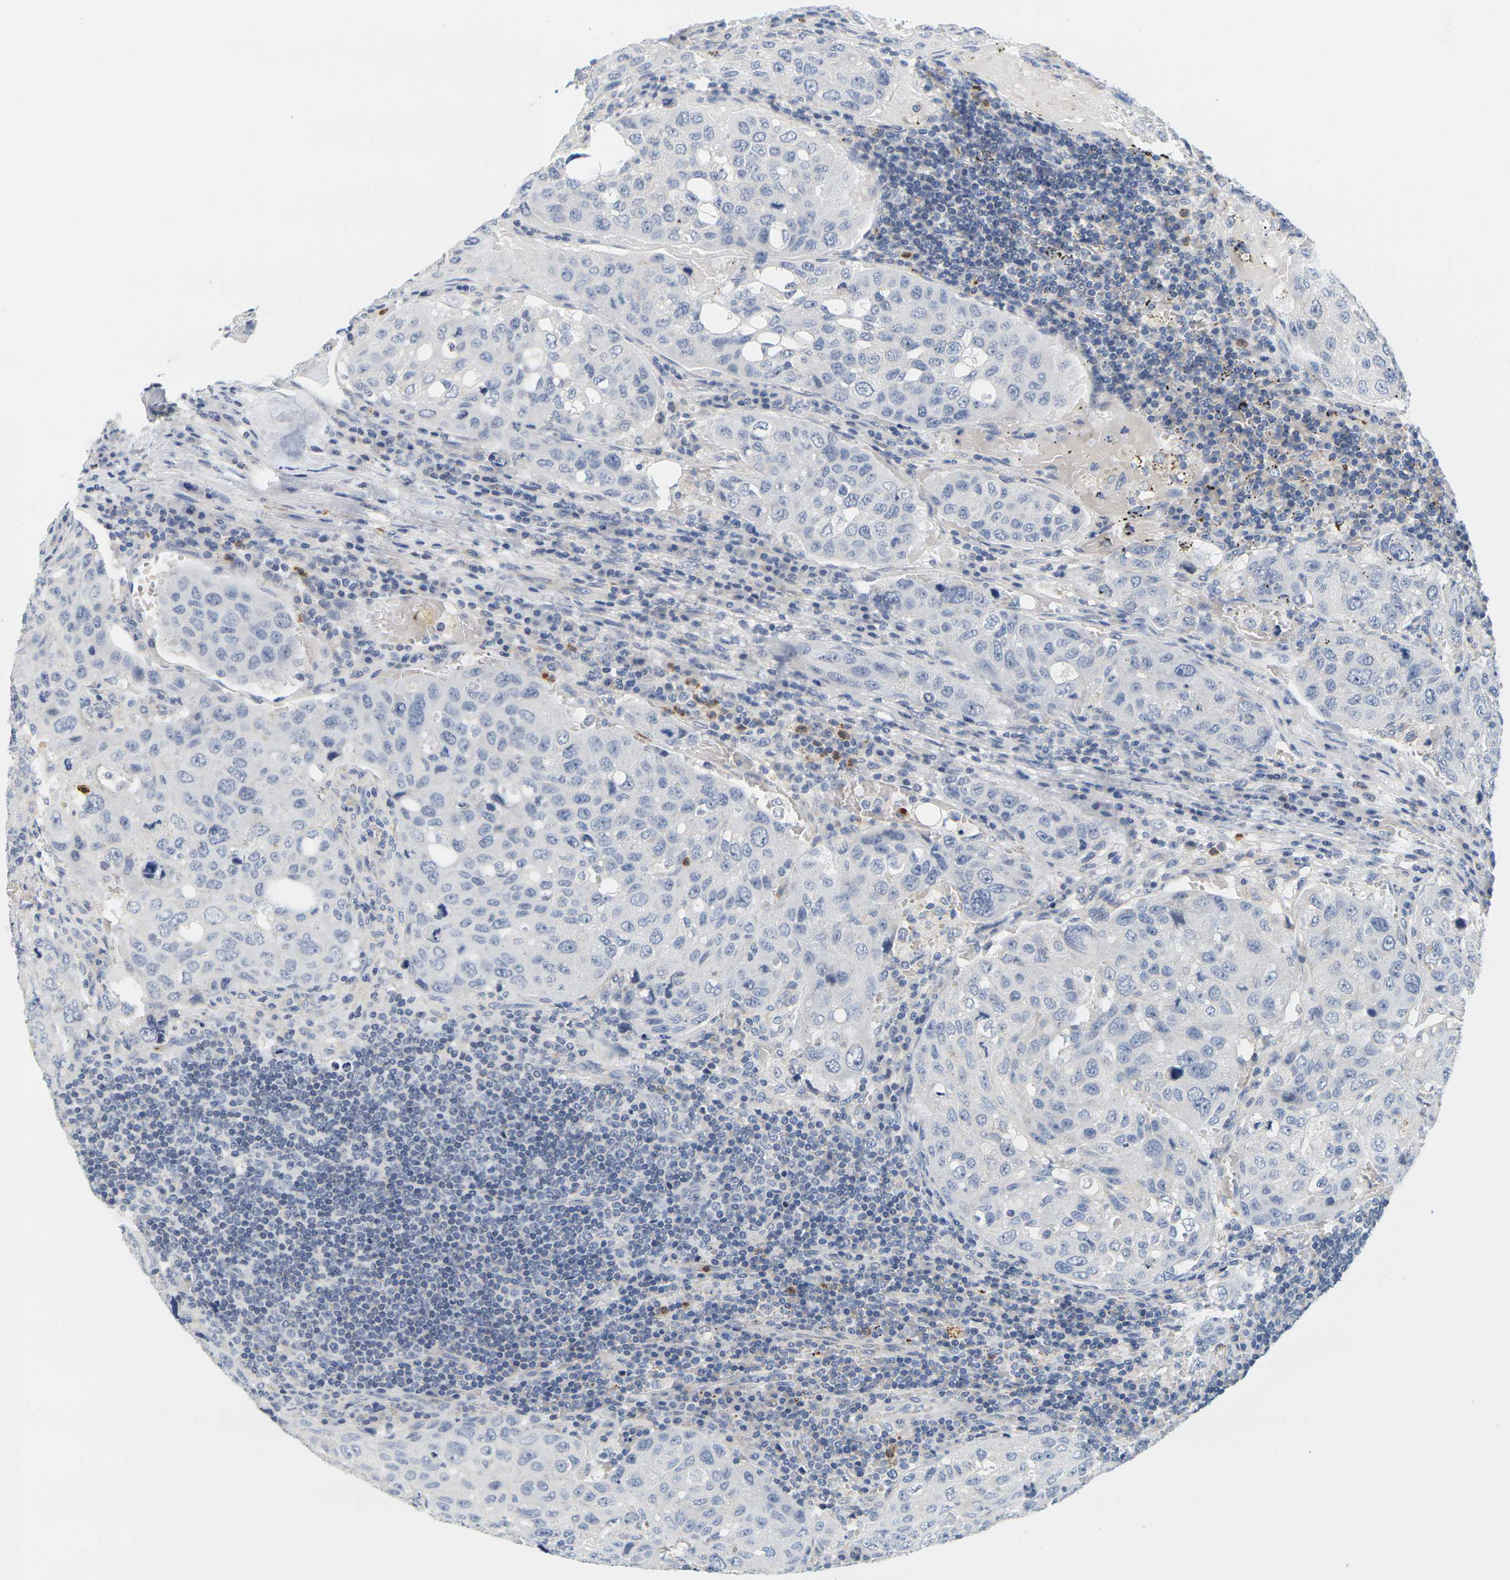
{"staining": {"intensity": "negative", "quantity": "none", "location": "none"}, "tissue": "urothelial cancer", "cell_type": "Tumor cells", "image_type": "cancer", "snomed": [{"axis": "morphology", "description": "Urothelial carcinoma, High grade"}, {"axis": "topography", "description": "Lymph node"}, {"axis": "topography", "description": "Urinary bladder"}], "caption": "Urothelial carcinoma (high-grade) was stained to show a protein in brown. There is no significant positivity in tumor cells. Nuclei are stained in blue.", "gene": "KLK5", "patient": {"sex": "male", "age": 51}}